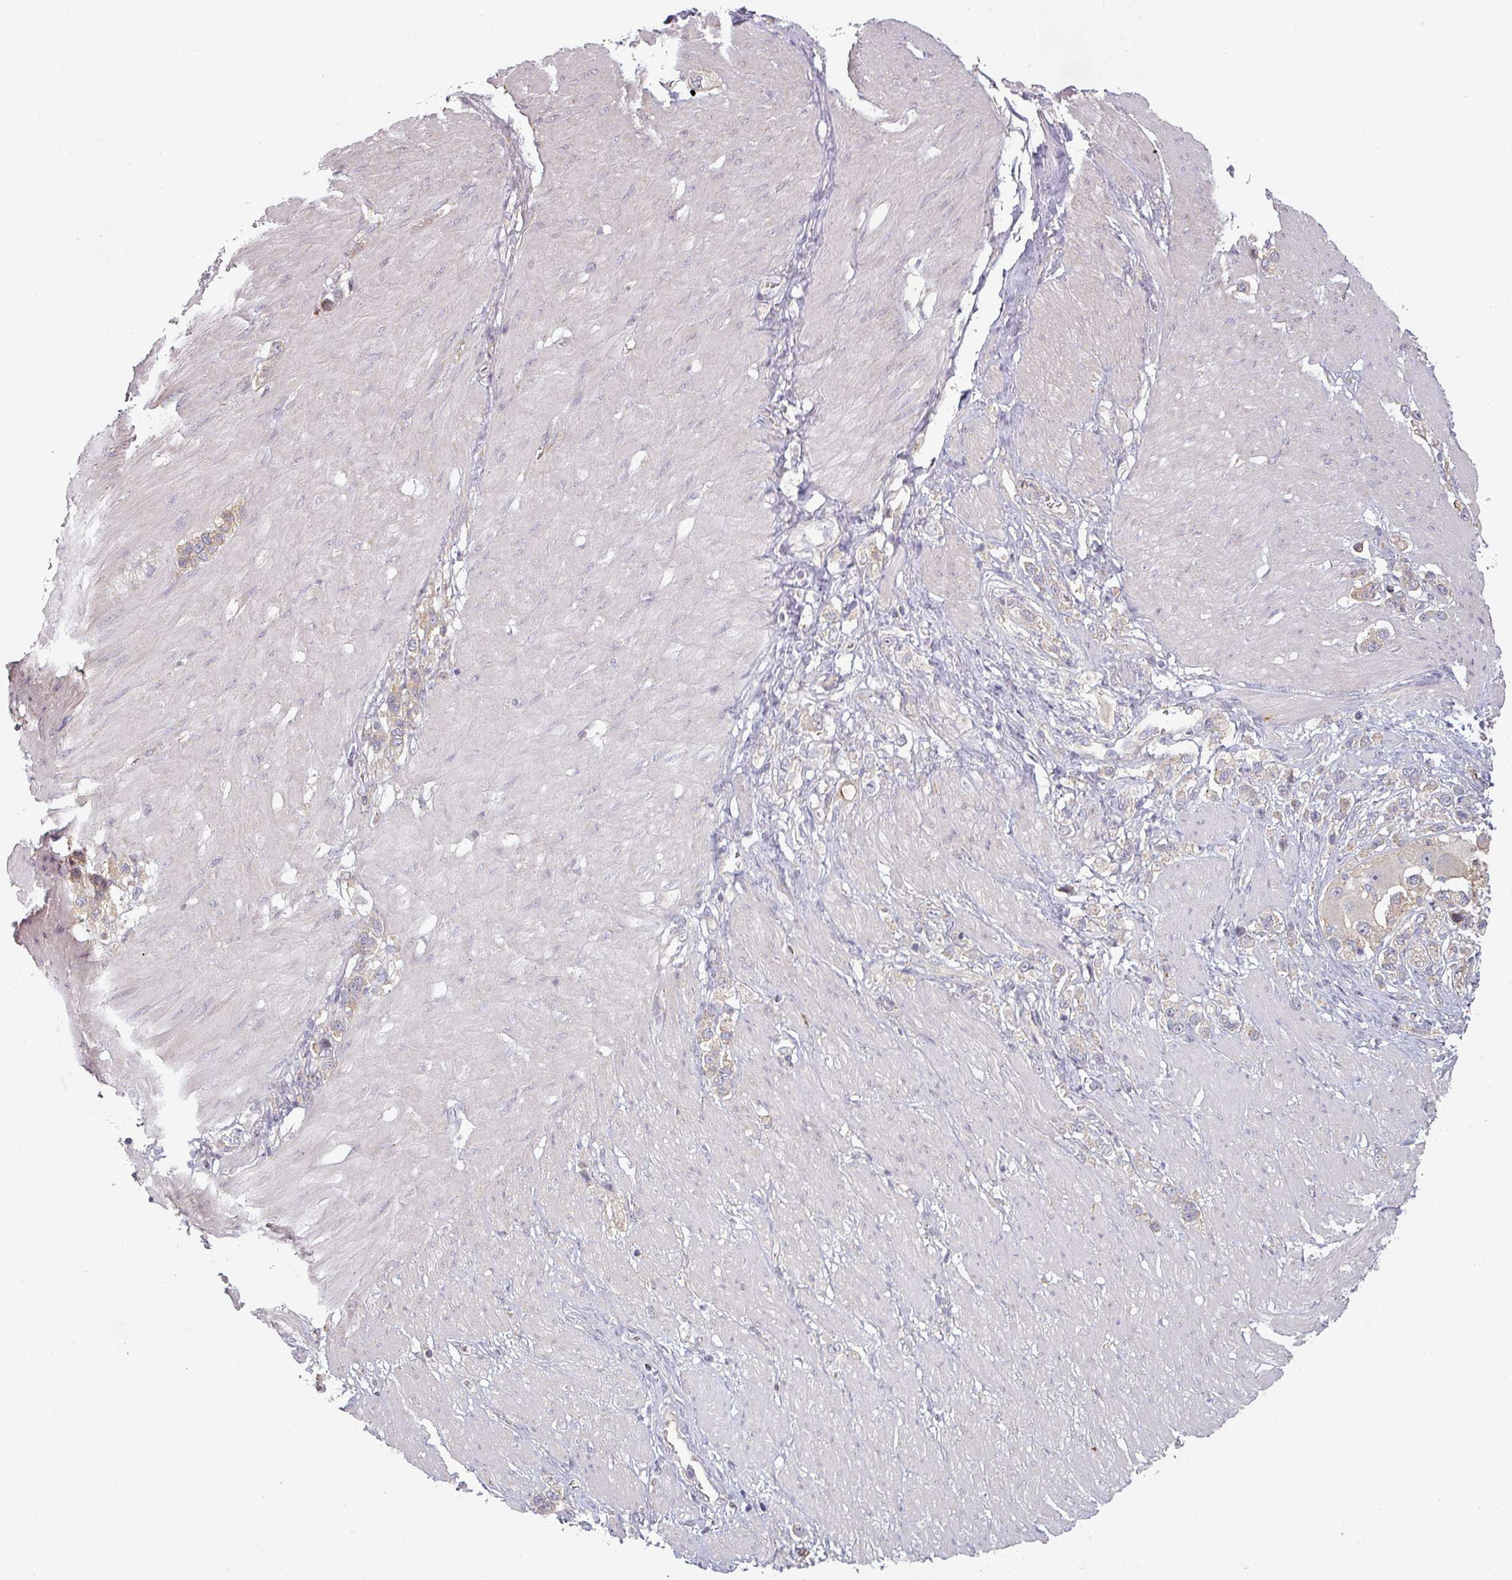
{"staining": {"intensity": "negative", "quantity": "none", "location": "none"}, "tissue": "stomach cancer", "cell_type": "Tumor cells", "image_type": "cancer", "snomed": [{"axis": "morphology", "description": "Normal tissue, NOS"}, {"axis": "morphology", "description": "Adenocarcinoma, NOS"}, {"axis": "topography", "description": "Stomach, upper"}, {"axis": "topography", "description": "Stomach"}], "caption": "Immunohistochemistry (IHC) of stomach cancer (adenocarcinoma) exhibits no expression in tumor cells.", "gene": "PLEKHJ1", "patient": {"sex": "female", "age": 65}}